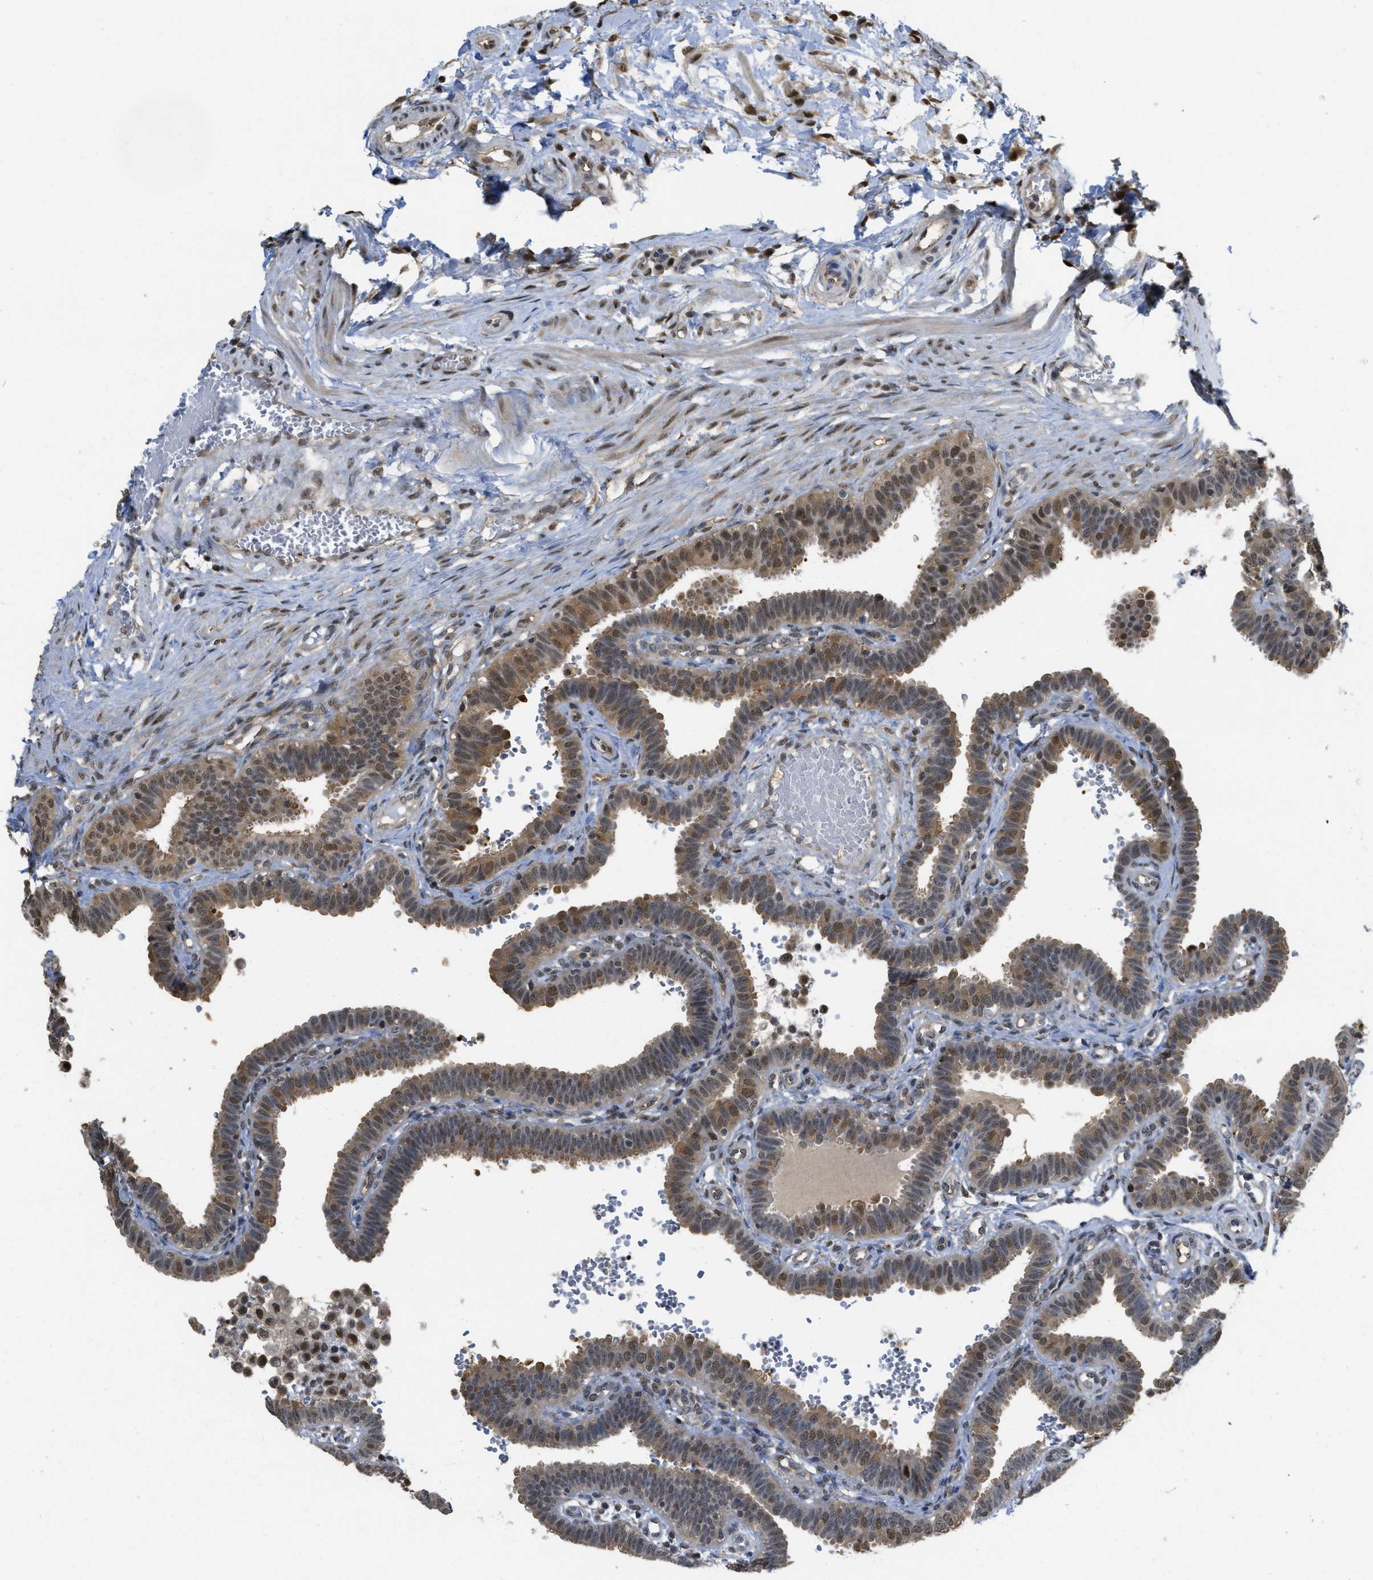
{"staining": {"intensity": "moderate", "quantity": ">75%", "location": "cytoplasmic/membranous,nuclear"}, "tissue": "fallopian tube", "cell_type": "Glandular cells", "image_type": "normal", "snomed": [{"axis": "morphology", "description": "Normal tissue, NOS"}, {"axis": "topography", "description": "Fallopian tube"}, {"axis": "topography", "description": "Placenta"}], "caption": "This is an image of immunohistochemistry staining of normal fallopian tube, which shows moderate positivity in the cytoplasmic/membranous,nuclear of glandular cells.", "gene": "PSMC5", "patient": {"sex": "female", "age": 34}}